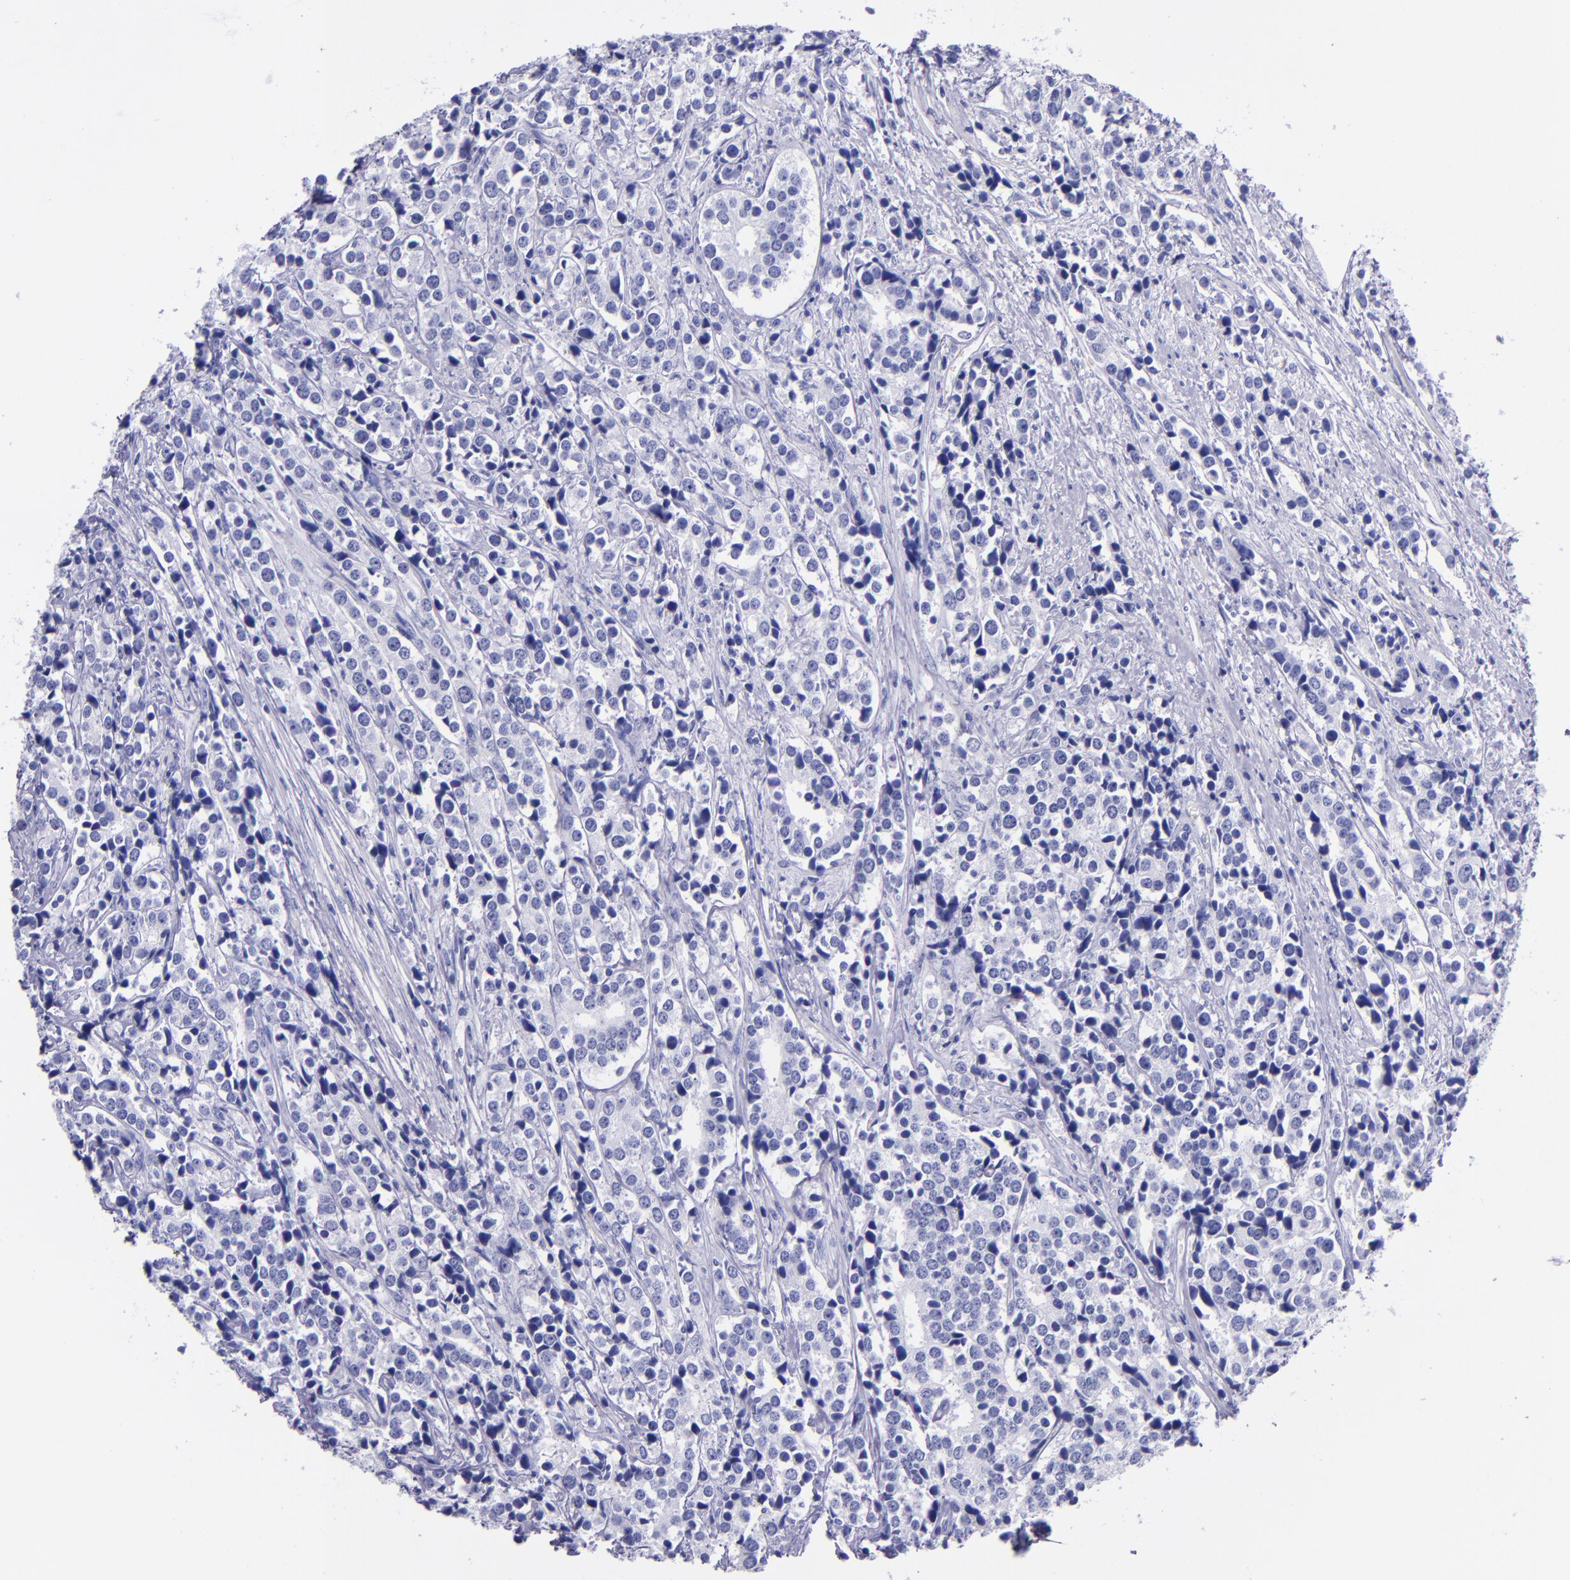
{"staining": {"intensity": "negative", "quantity": "none", "location": "none"}, "tissue": "prostate cancer", "cell_type": "Tumor cells", "image_type": "cancer", "snomed": [{"axis": "morphology", "description": "Adenocarcinoma, High grade"}, {"axis": "topography", "description": "Prostate"}], "caption": "The photomicrograph demonstrates no significant expression in tumor cells of prostate cancer (adenocarcinoma (high-grade)).", "gene": "MBP", "patient": {"sex": "male", "age": 71}}